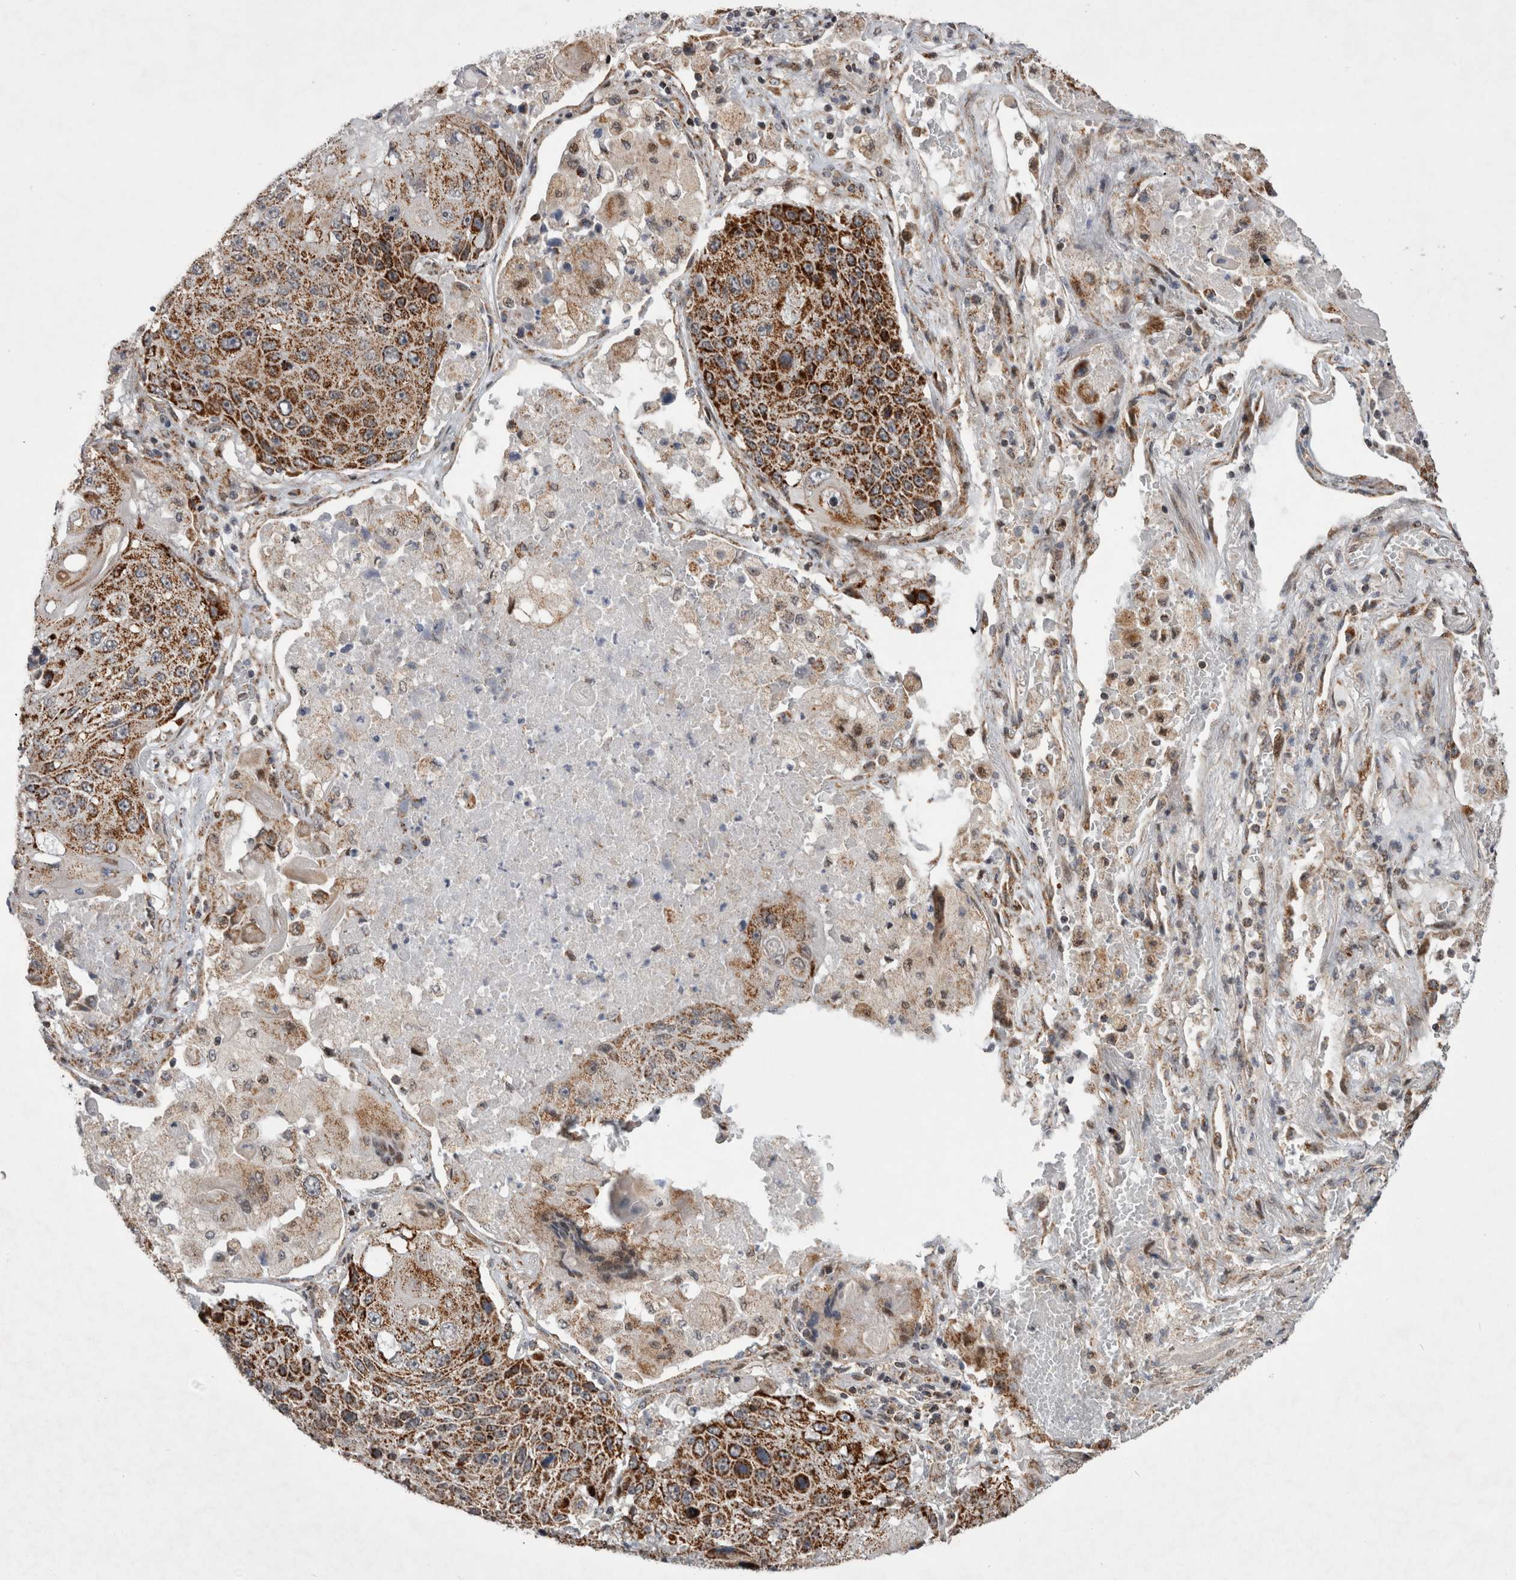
{"staining": {"intensity": "strong", "quantity": ">75%", "location": "cytoplasmic/membranous"}, "tissue": "lung cancer", "cell_type": "Tumor cells", "image_type": "cancer", "snomed": [{"axis": "morphology", "description": "Squamous cell carcinoma, NOS"}, {"axis": "topography", "description": "Lung"}], "caption": "Lung cancer was stained to show a protein in brown. There is high levels of strong cytoplasmic/membranous positivity in approximately >75% of tumor cells.", "gene": "MRPL37", "patient": {"sex": "male", "age": 61}}